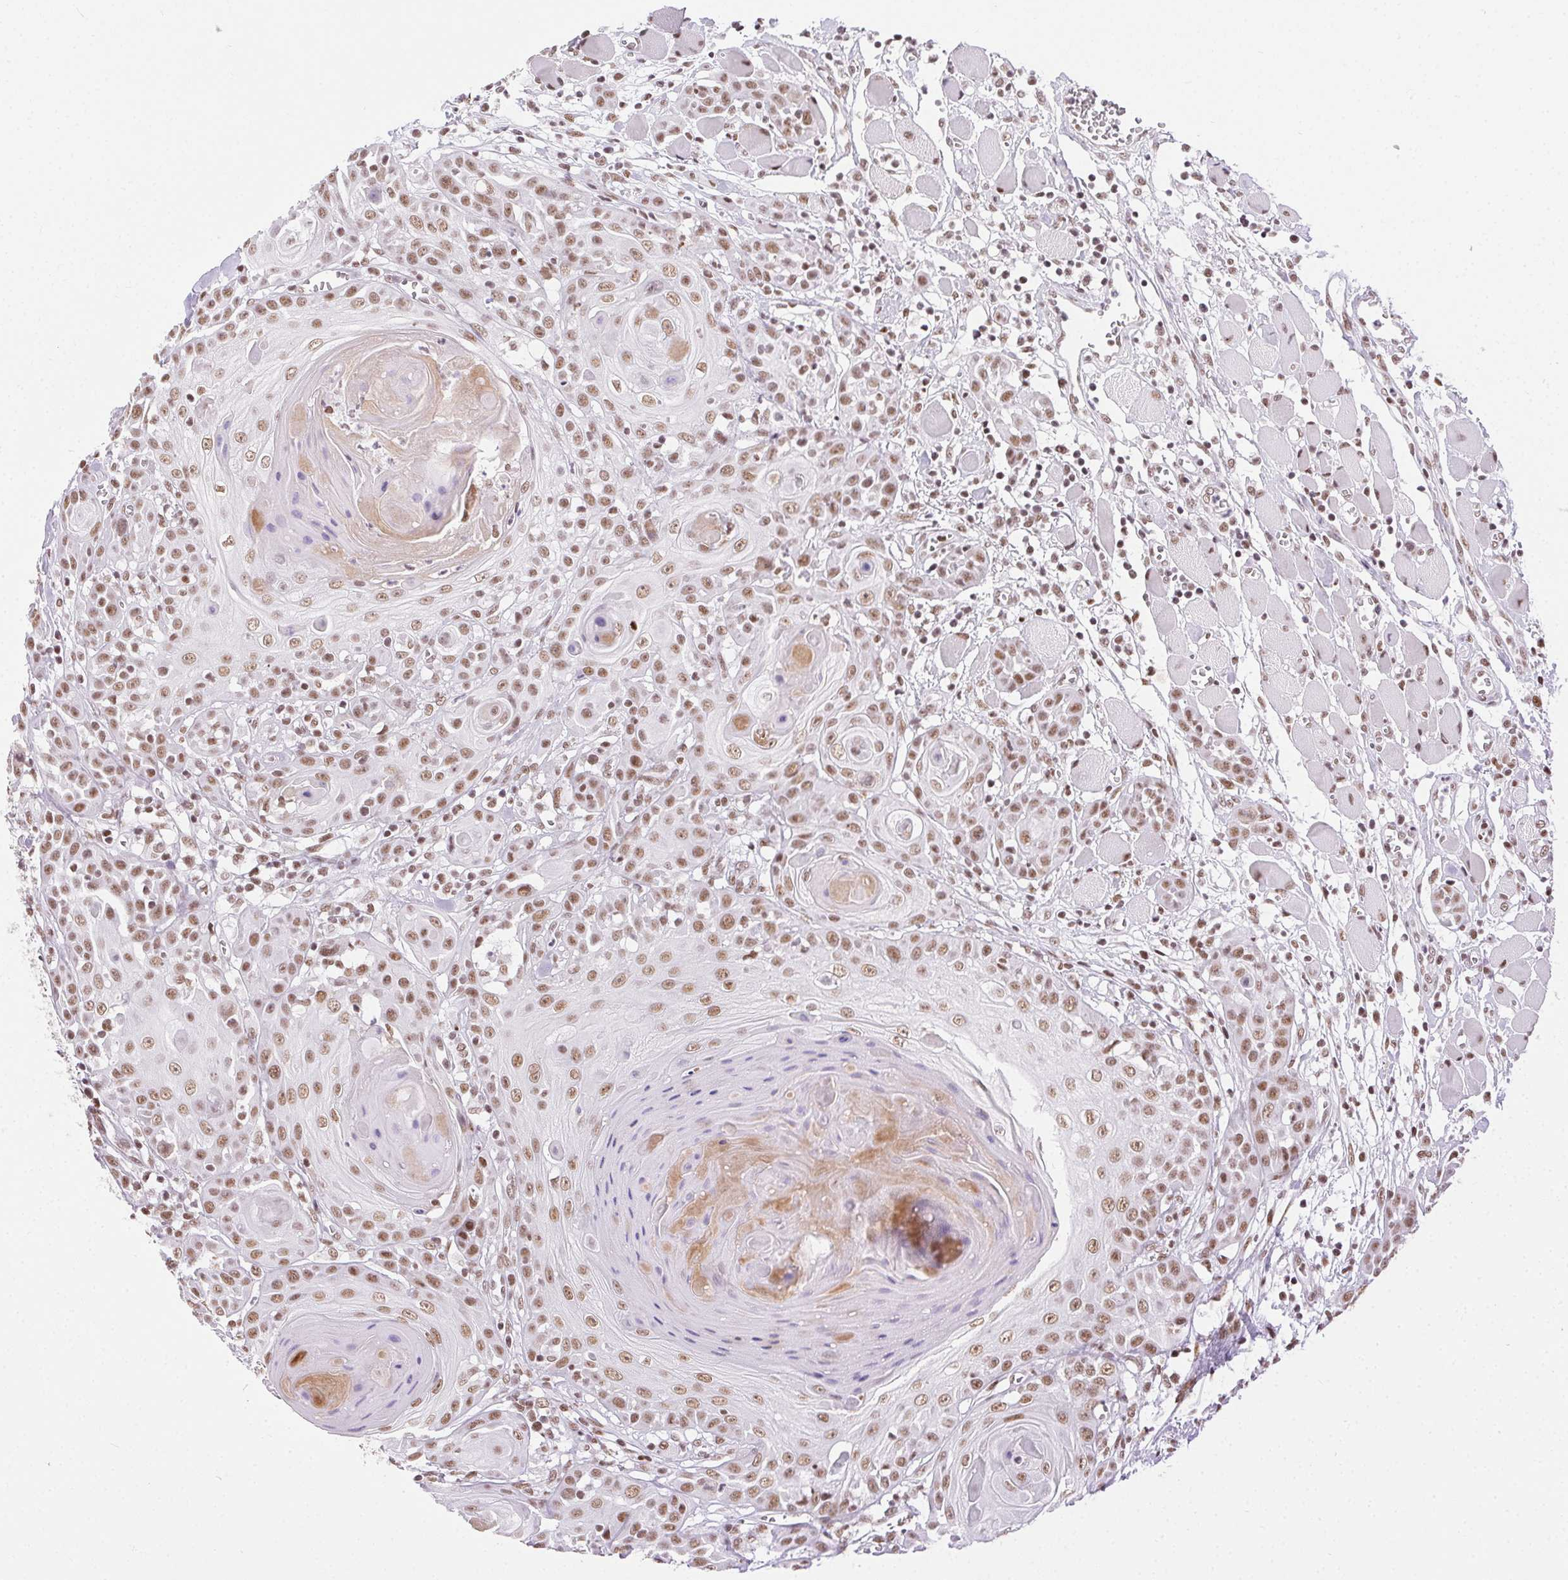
{"staining": {"intensity": "moderate", "quantity": ">75%", "location": "nuclear"}, "tissue": "head and neck cancer", "cell_type": "Tumor cells", "image_type": "cancer", "snomed": [{"axis": "morphology", "description": "Squamous cell carcinoma, NOS"}, {"axis": "topography", "description": "Head-Neck"}], "caption": "Immunohistochemical staining of human head and neck cancer demonstrates medium levels of moderate nuclear protein expression in about >75% of tumor cells.", "gene": "TRA2B", "patient": {"sex": "female", "age": 80}}